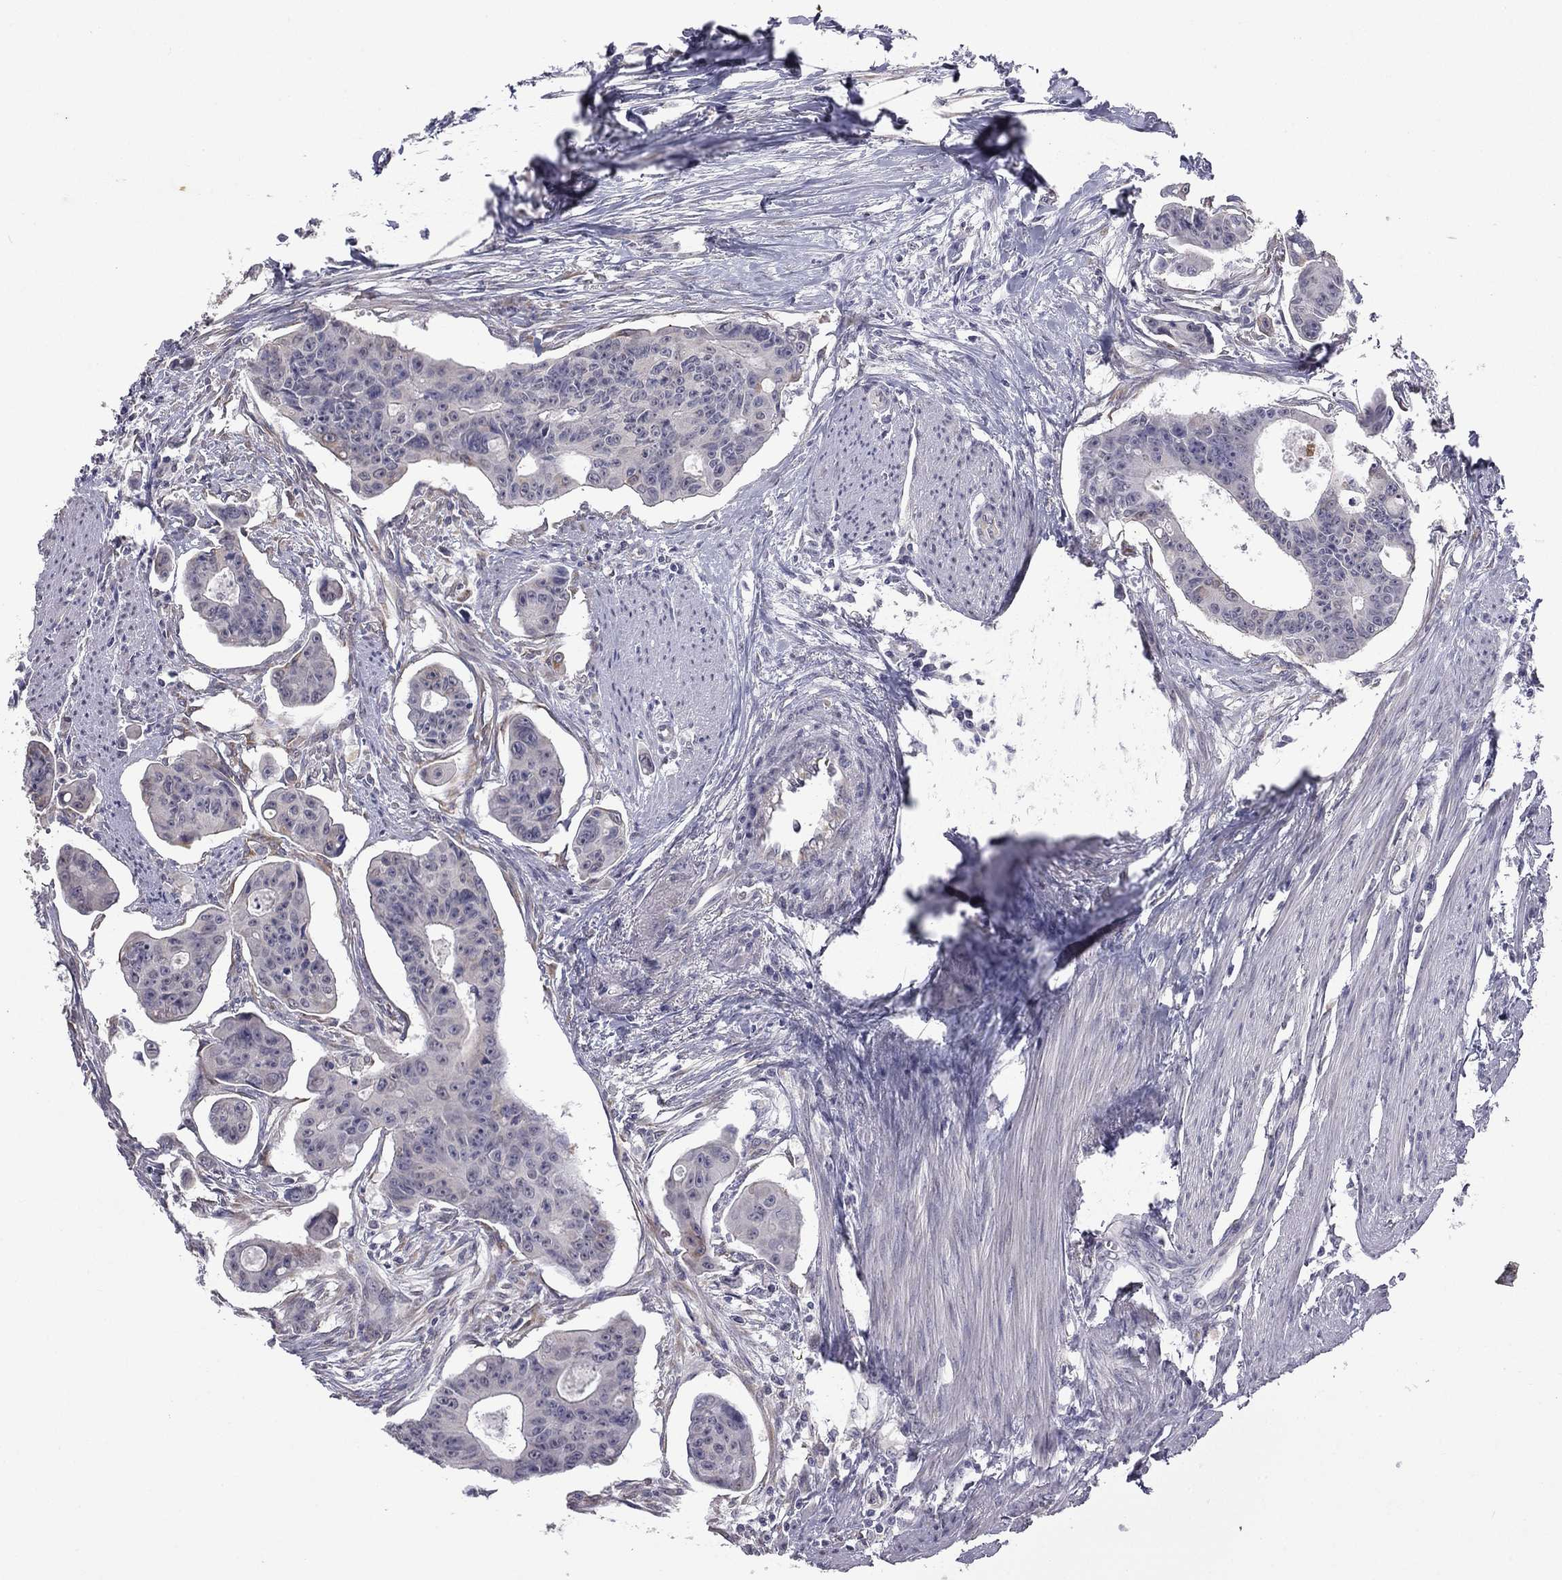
{"staining": {"intensity": "weak", "quantity": "<25%", "location": "cytoplasmic/membranous"}, "tissue": "colorectal cancer", "cell_type": "Tumor cells", "image_type": "cancer", "snomed": [{"axis": "morphology", "description": "Adenocarcinoma, NOS"}, {"axis": "topography", "description": "Colon"}], "caption": "Protein analysis of colorectal cancer (adenocarcinoma) demonstrates no significant positivity in tumor cells.", "gene": "PRRT2", "patient": {"sex": "male", "age": 70}}